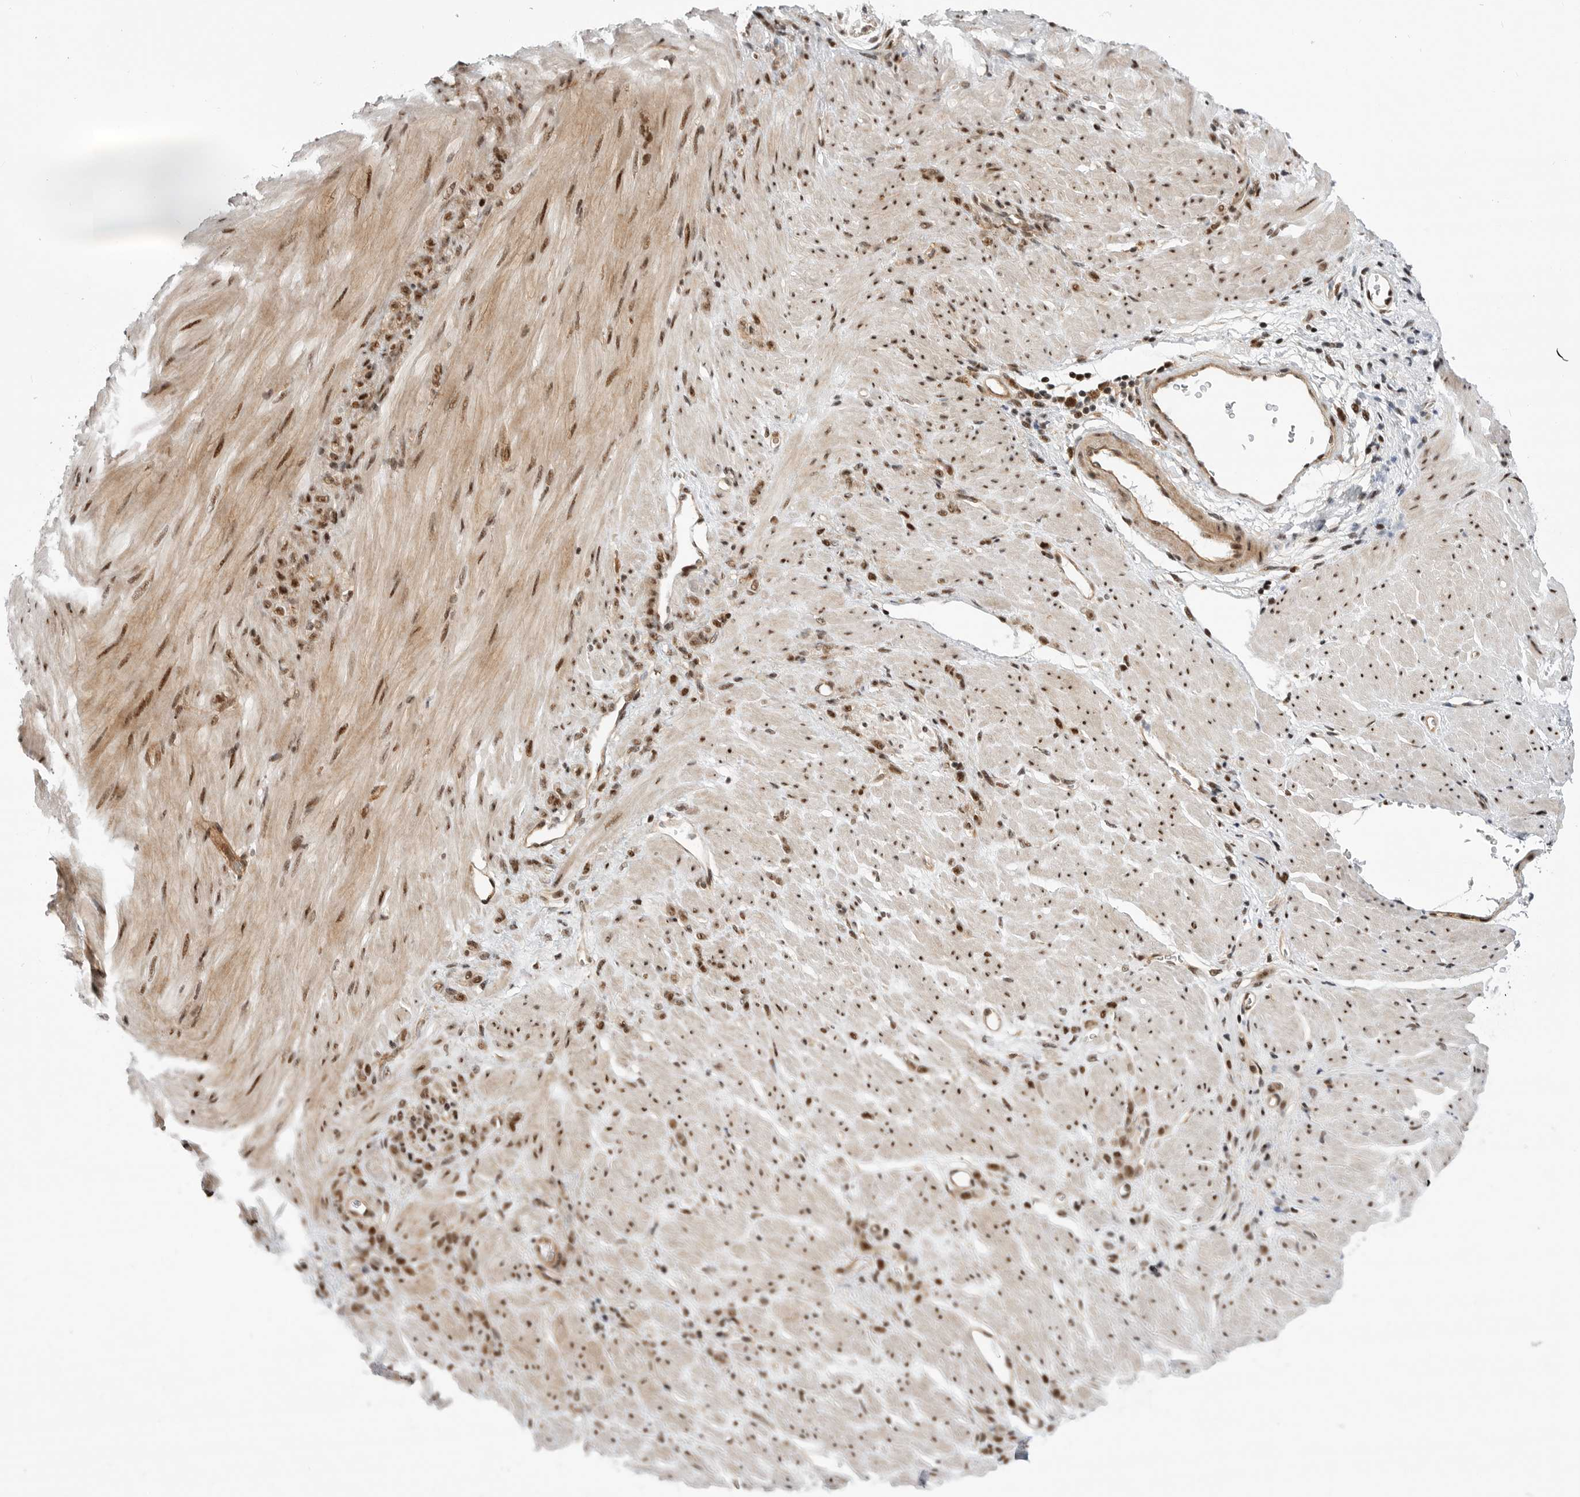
{"staining": {"intensity": "moderate", "quantity": ">75%", "location": "nuclear"}, "tissue": "stomach cancer", "cell_type": "Tumor cells", "image_type": "cancer", "snomed": [{"axis": "morphology", "description": "Normal tissue, NOS"}, {"axis": "morphology", "description": "Adenocarcinoma, NOS"}, {"axis": "topography", "description": "Stomach"}], "caption": "Human stomach cancer (adenocarcinoma) stained with a brown dye exhibits moderate nuclear positive staining in about >75% of tumor cells.", "gene": "GPATCH2", "patient": {"sex": "male", "age": 82}}